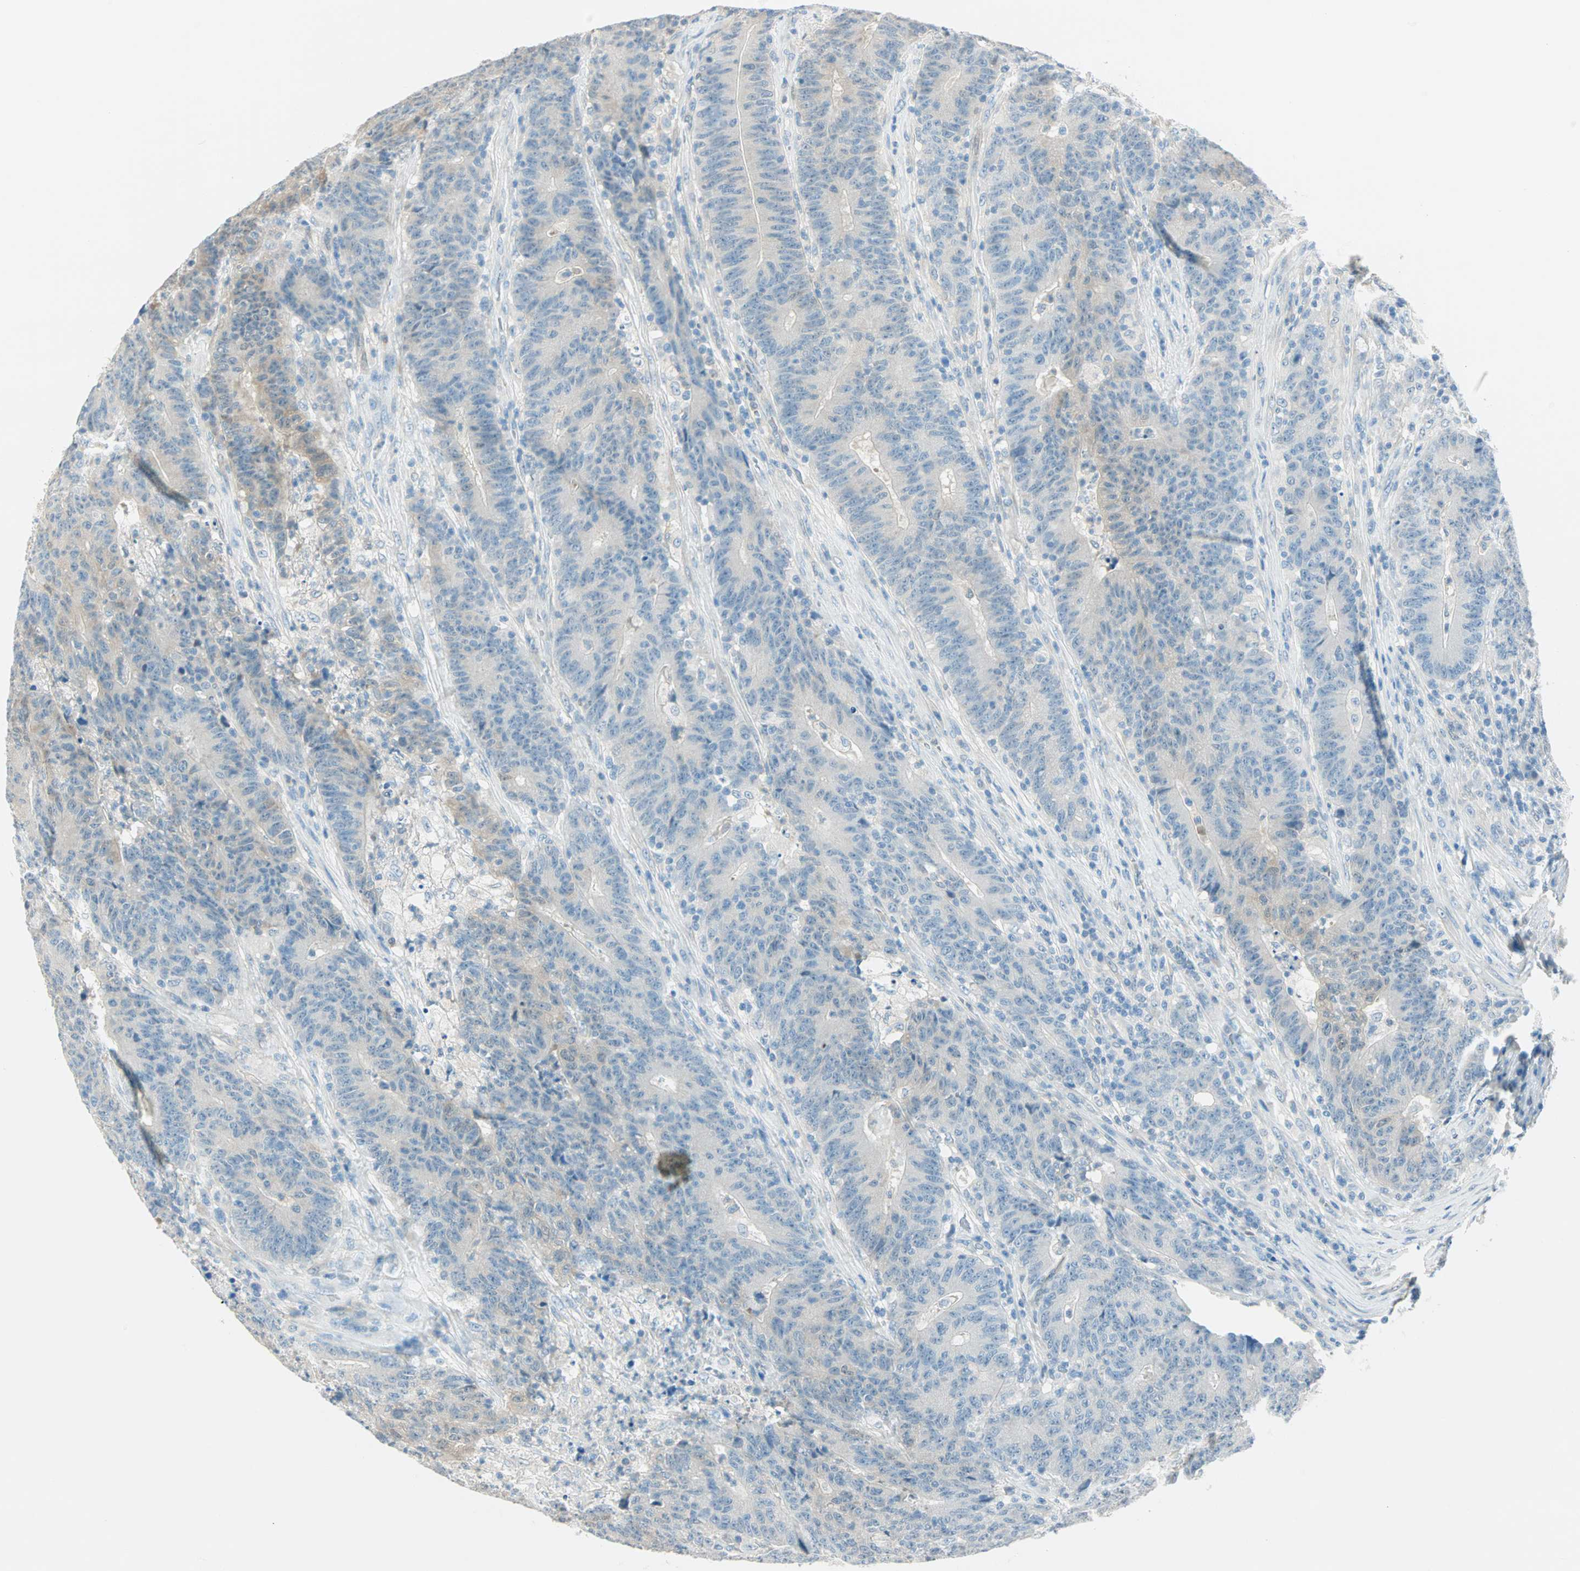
{"staining": {"intensity": "moderate", "quantity": "<25%", "location": "cytoplasmic/membranous"}, "tissue": "colorectal cancer", "cell_type": "Tumor cells", "image_type": "cancer", "snomed": [{"axis": "morphology", "description": "Normal tissue, NOS"}, {"axis": "morphology", "description": "Adenocarcinoma, NOS"}, {"axis": "topography", "description": "Colon"}], "caption": "IHC of colorectal cancer (adenocarcinoma) shows low levels of moderate cytoplasmic/membranous staining in approximately <25% of tumor cells.", "gene": "S100A1", "patient": {"sex": "female", "age": 75}}